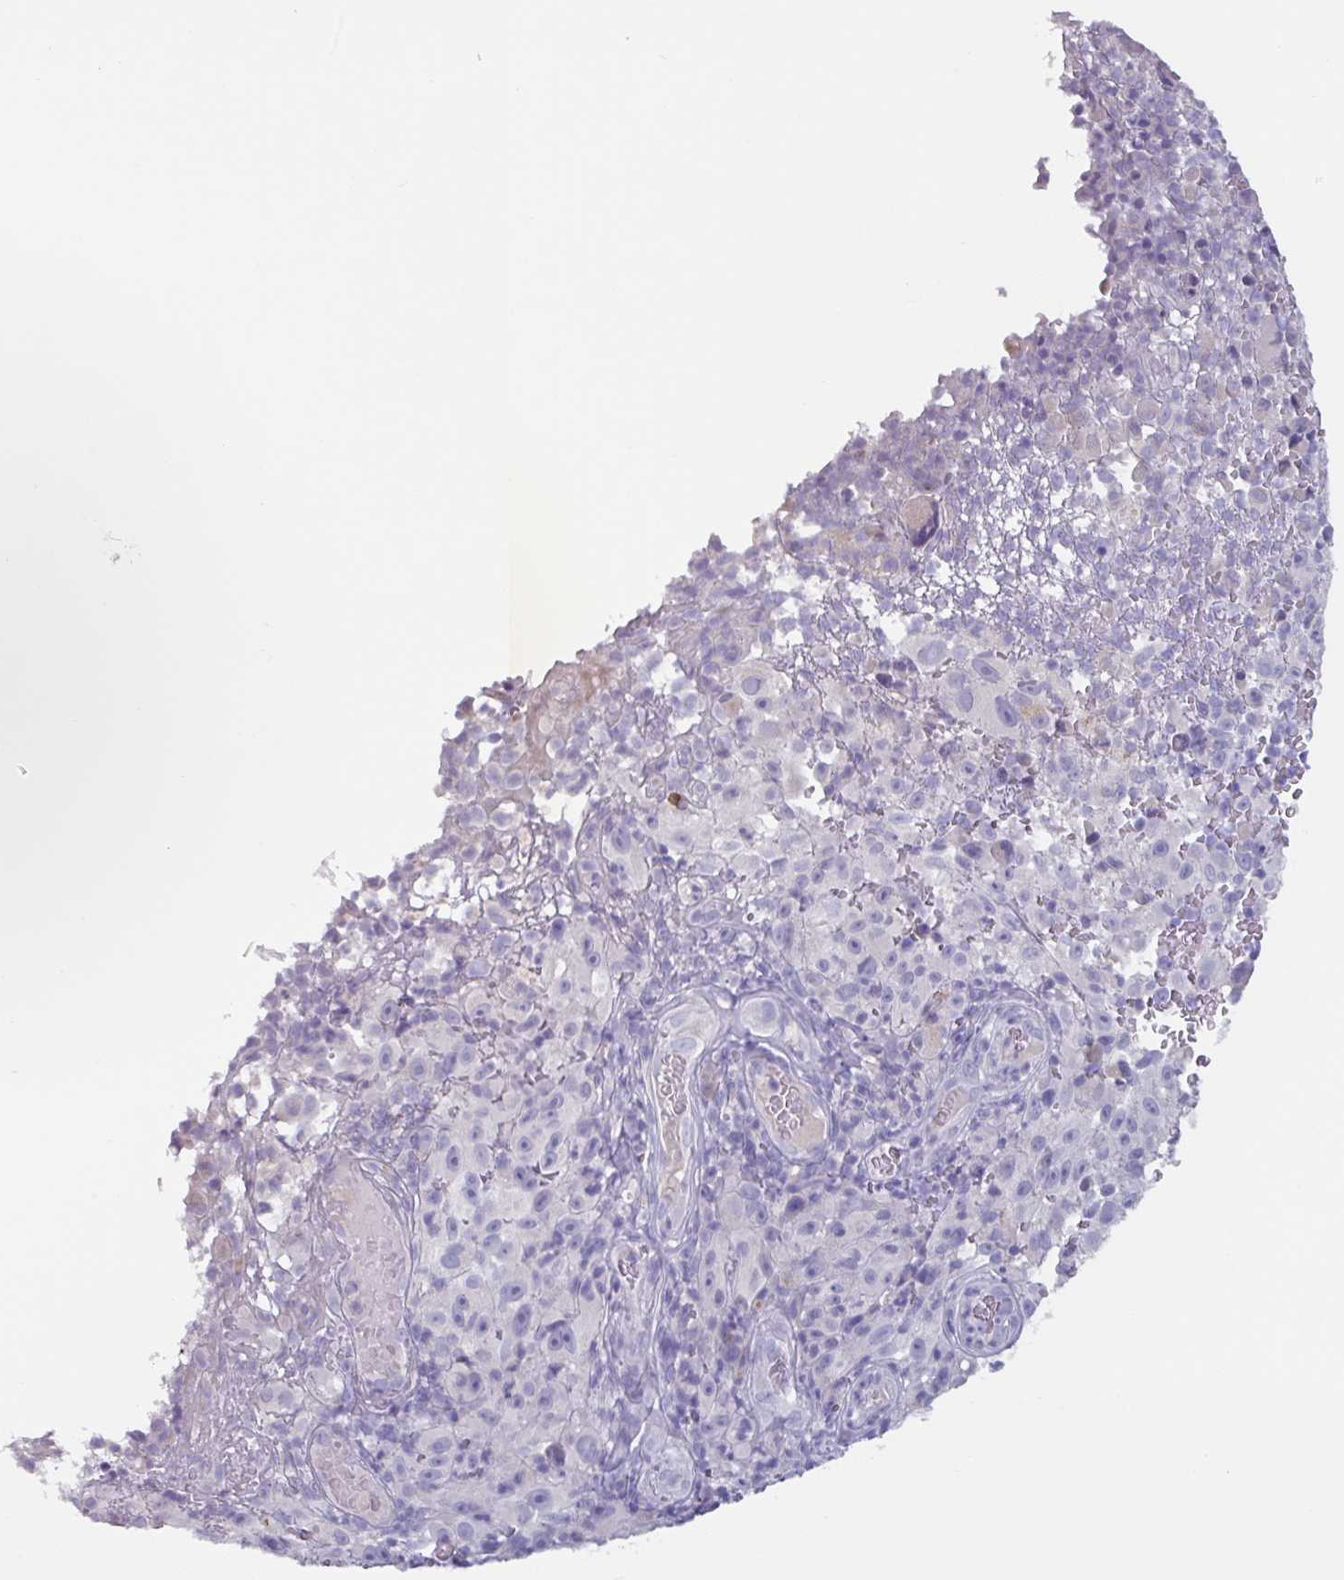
{"staining": {"intensity": "negative", "quantity": "none", "location": "none"}, "tissue": "melanoma", "cell_type": "Tumor cells", "image_type": "cancer", "snomed": [{"axis": "morphology", "description": "Malignant melanoma, NOS"}, {"axis": "topography", "description": "Skin"}], "caption": "This photomicrograph is of malignant melanoma stained with immunohistochemistry to label a protein in brown with the nuclei are counter-stained blue. There is no positivity in tumor cells. (DAB (3,3'-diaminobenzidine) IHC with hematoxylin counter stain).", "gene": "OR2T10", "patient": {"sex": "female", "age": 82}}